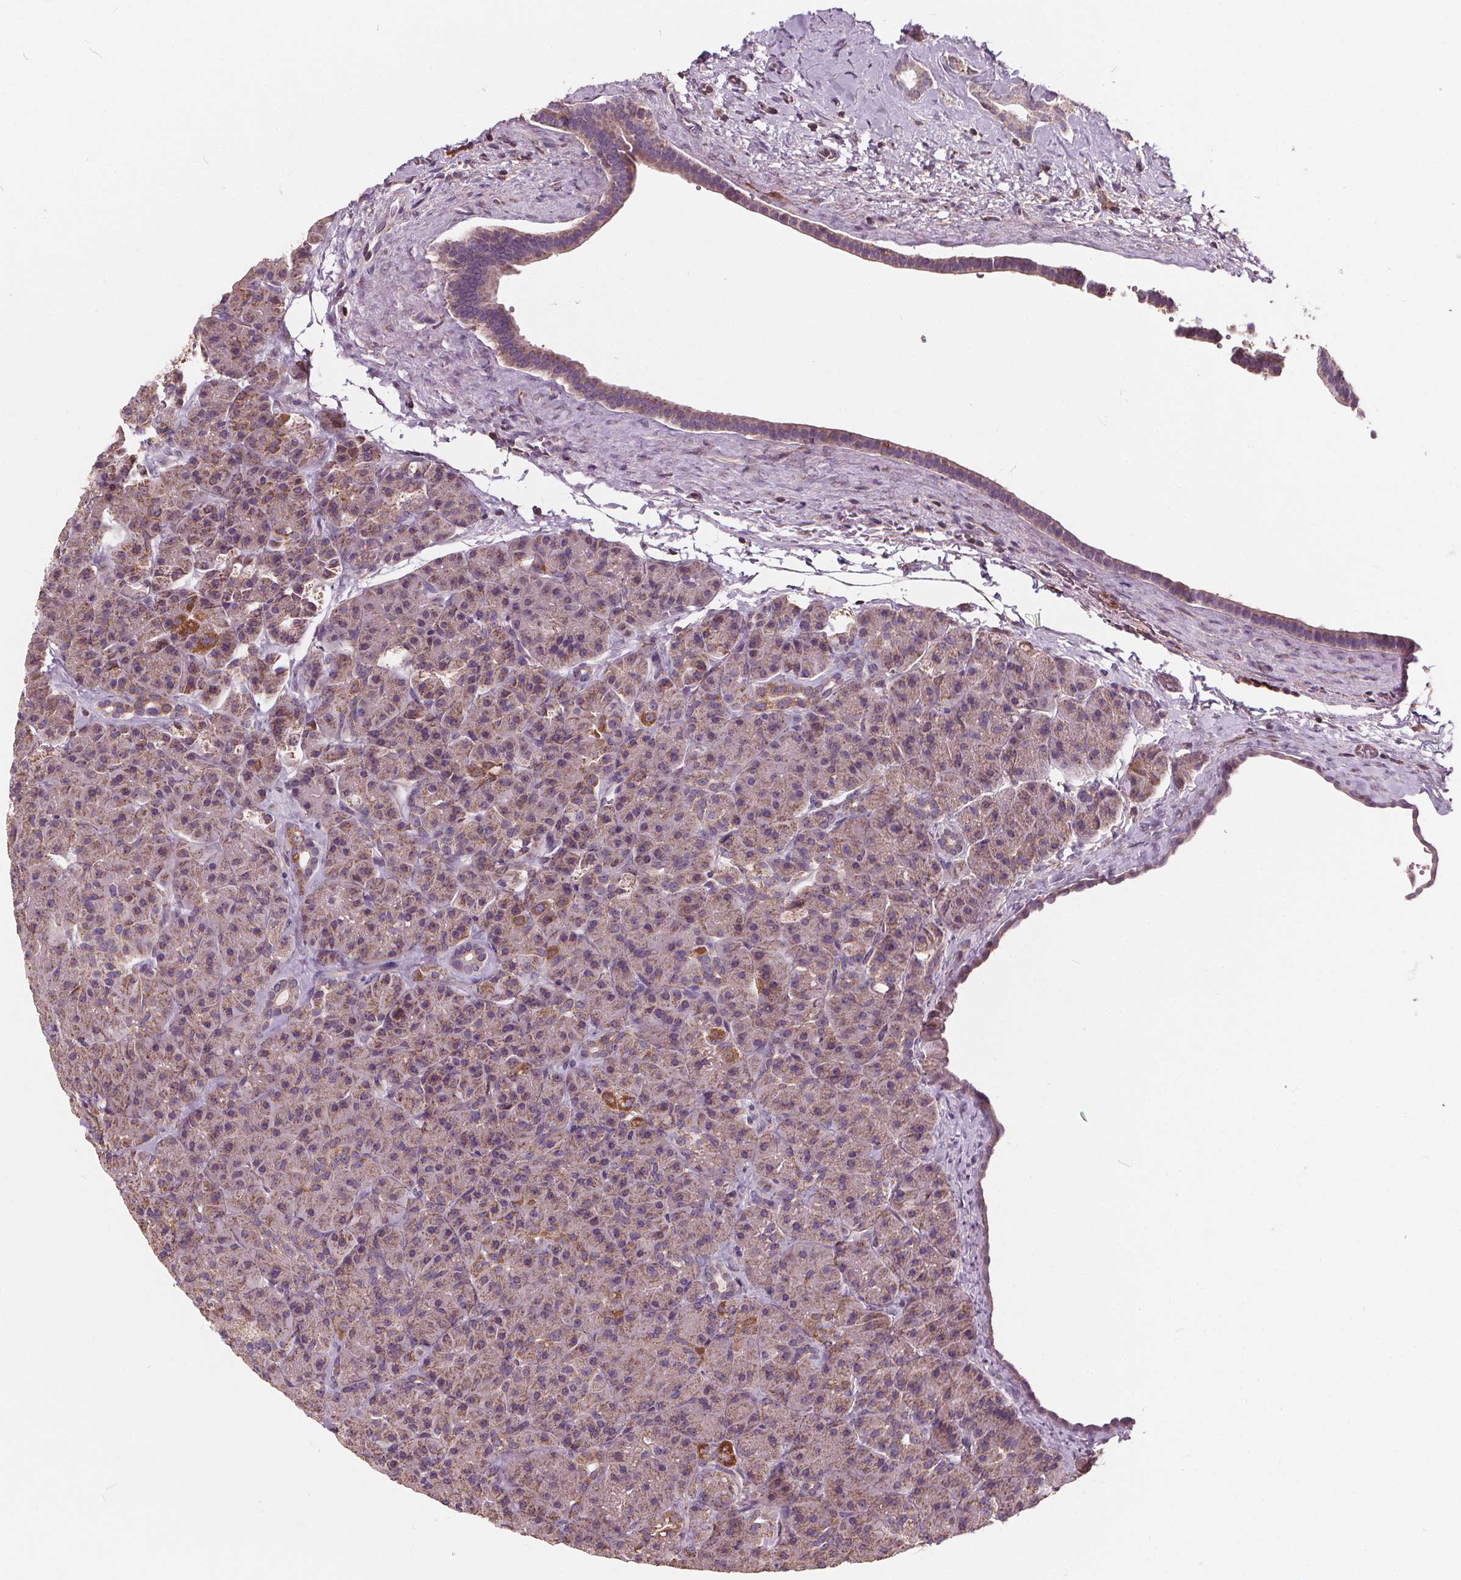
{"staining": {"intensity": "moderate", "quantity": "25%-75%", "location": "cytoplasmic/membranous"}, "tissue": "pancreas", "cell_type": "Exocrine glandular cells", "image_type": "normal", "snomed": [{"axis": "morphology", "description": "Normal tissue, NOS"}, {"axis": "topography", "description": "Pancreas"}], "caption": "The image reveals immunohistochemical staining of normal pancreas. There is moderate cytoplasmic/membranous staining is identified in approximately 25%-75% of exocrine glandular cells.", "gene": "ORAI2", "patient": {"sex": "male", "age": 57}}